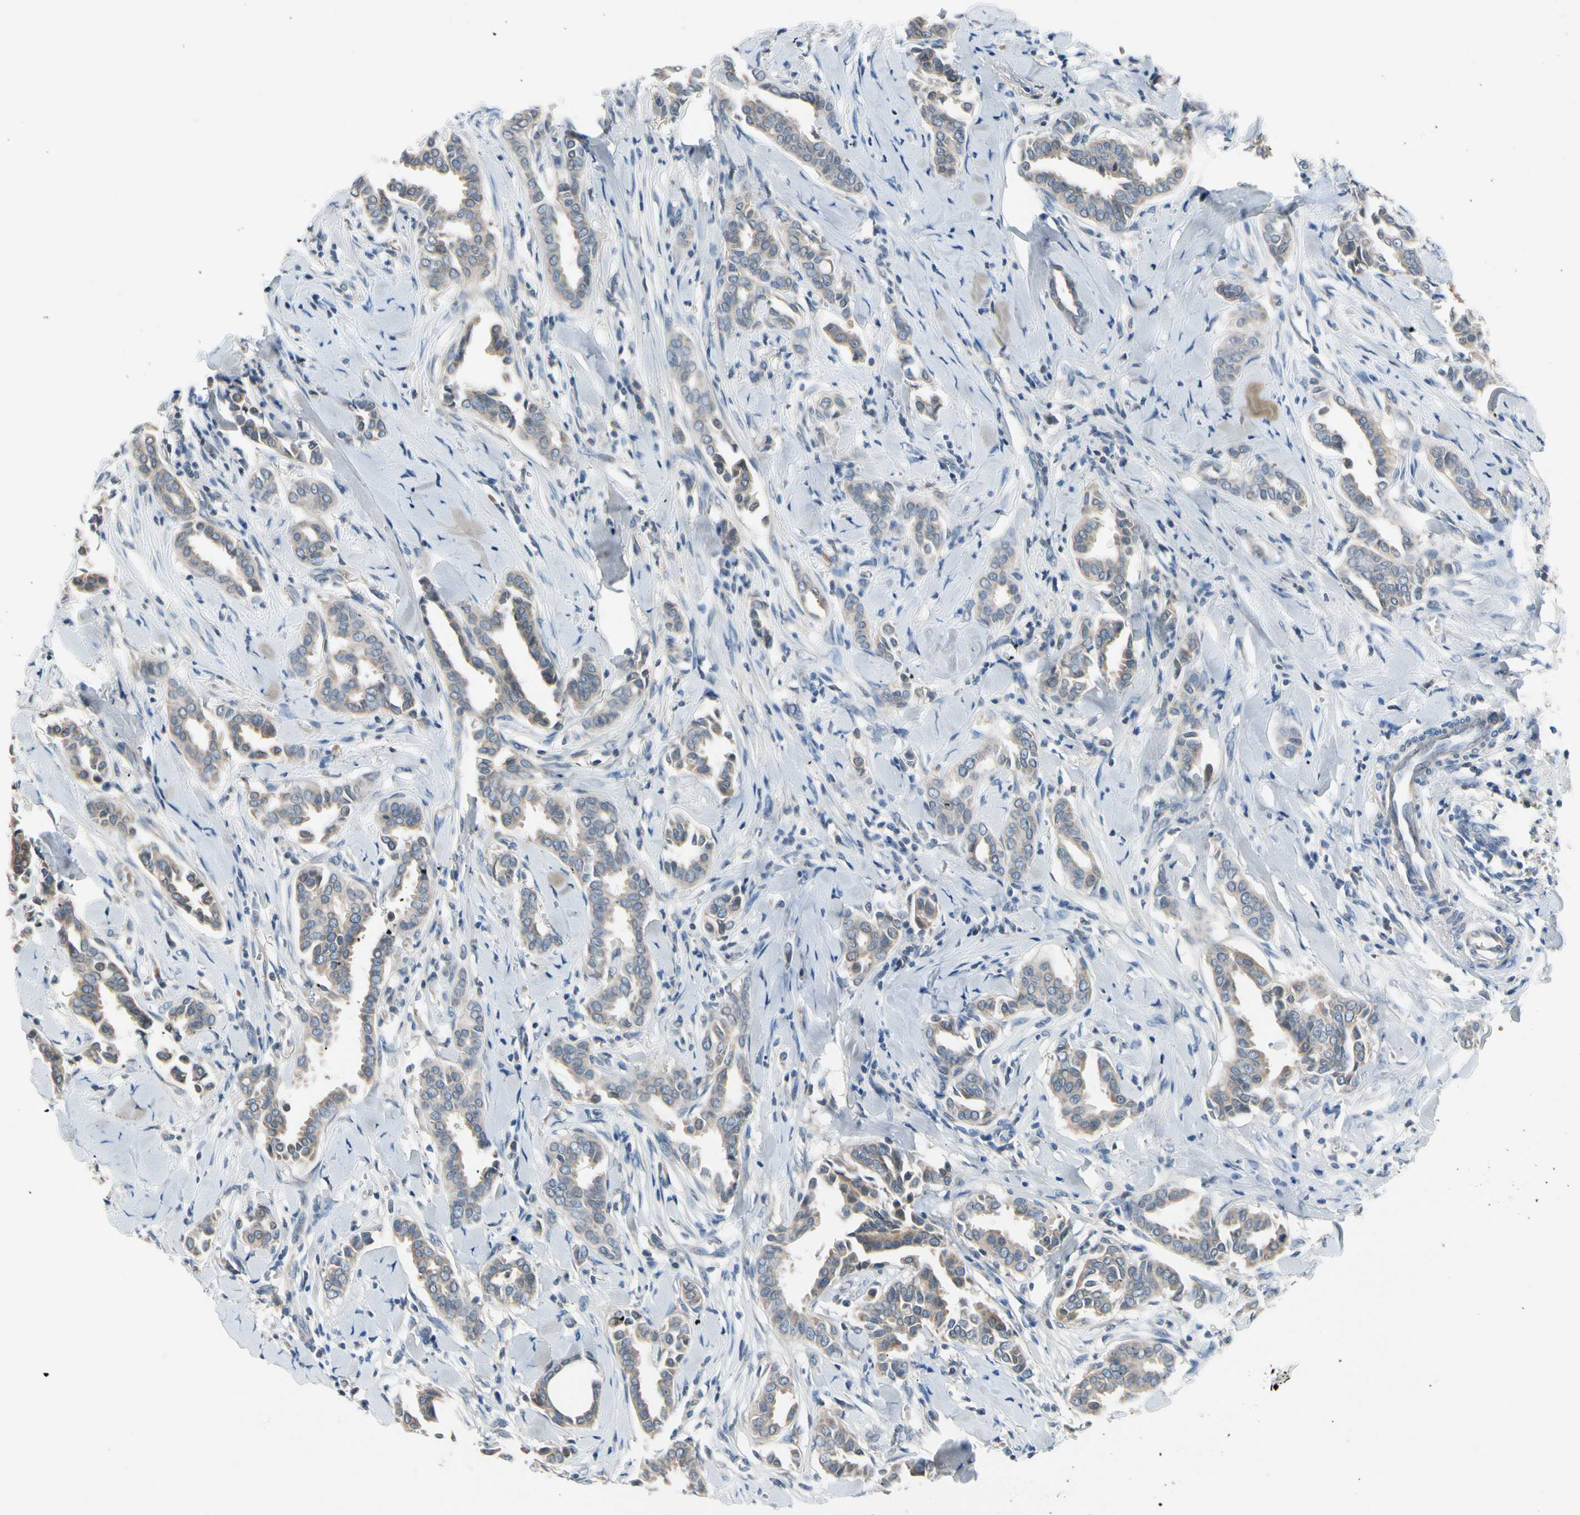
{"staining": {"intensity": "weak", "quantity": ">75%", "location": "cytoplasmic/membranous"}, "tissue": "head and neck cancer", "cell_type": "Tumor cells", "image_type": "cancer", "snomed": [{"axis": "morphology", "description": "Adenocarcinoma, NOS"}, {"axis": "topography", "description": "Salivary gland"}, {"axis": "topography", "description": "Head-Neck"}], "caption": "Head and neck cancer (adenocarcinoma) stained for a protein (brown) demonstrates weak cytoplasmic/membranous positive staining in about >75% of tumor cells.", "gene": "CNDP1", "patient": {"sex": "female", "age": 59}}